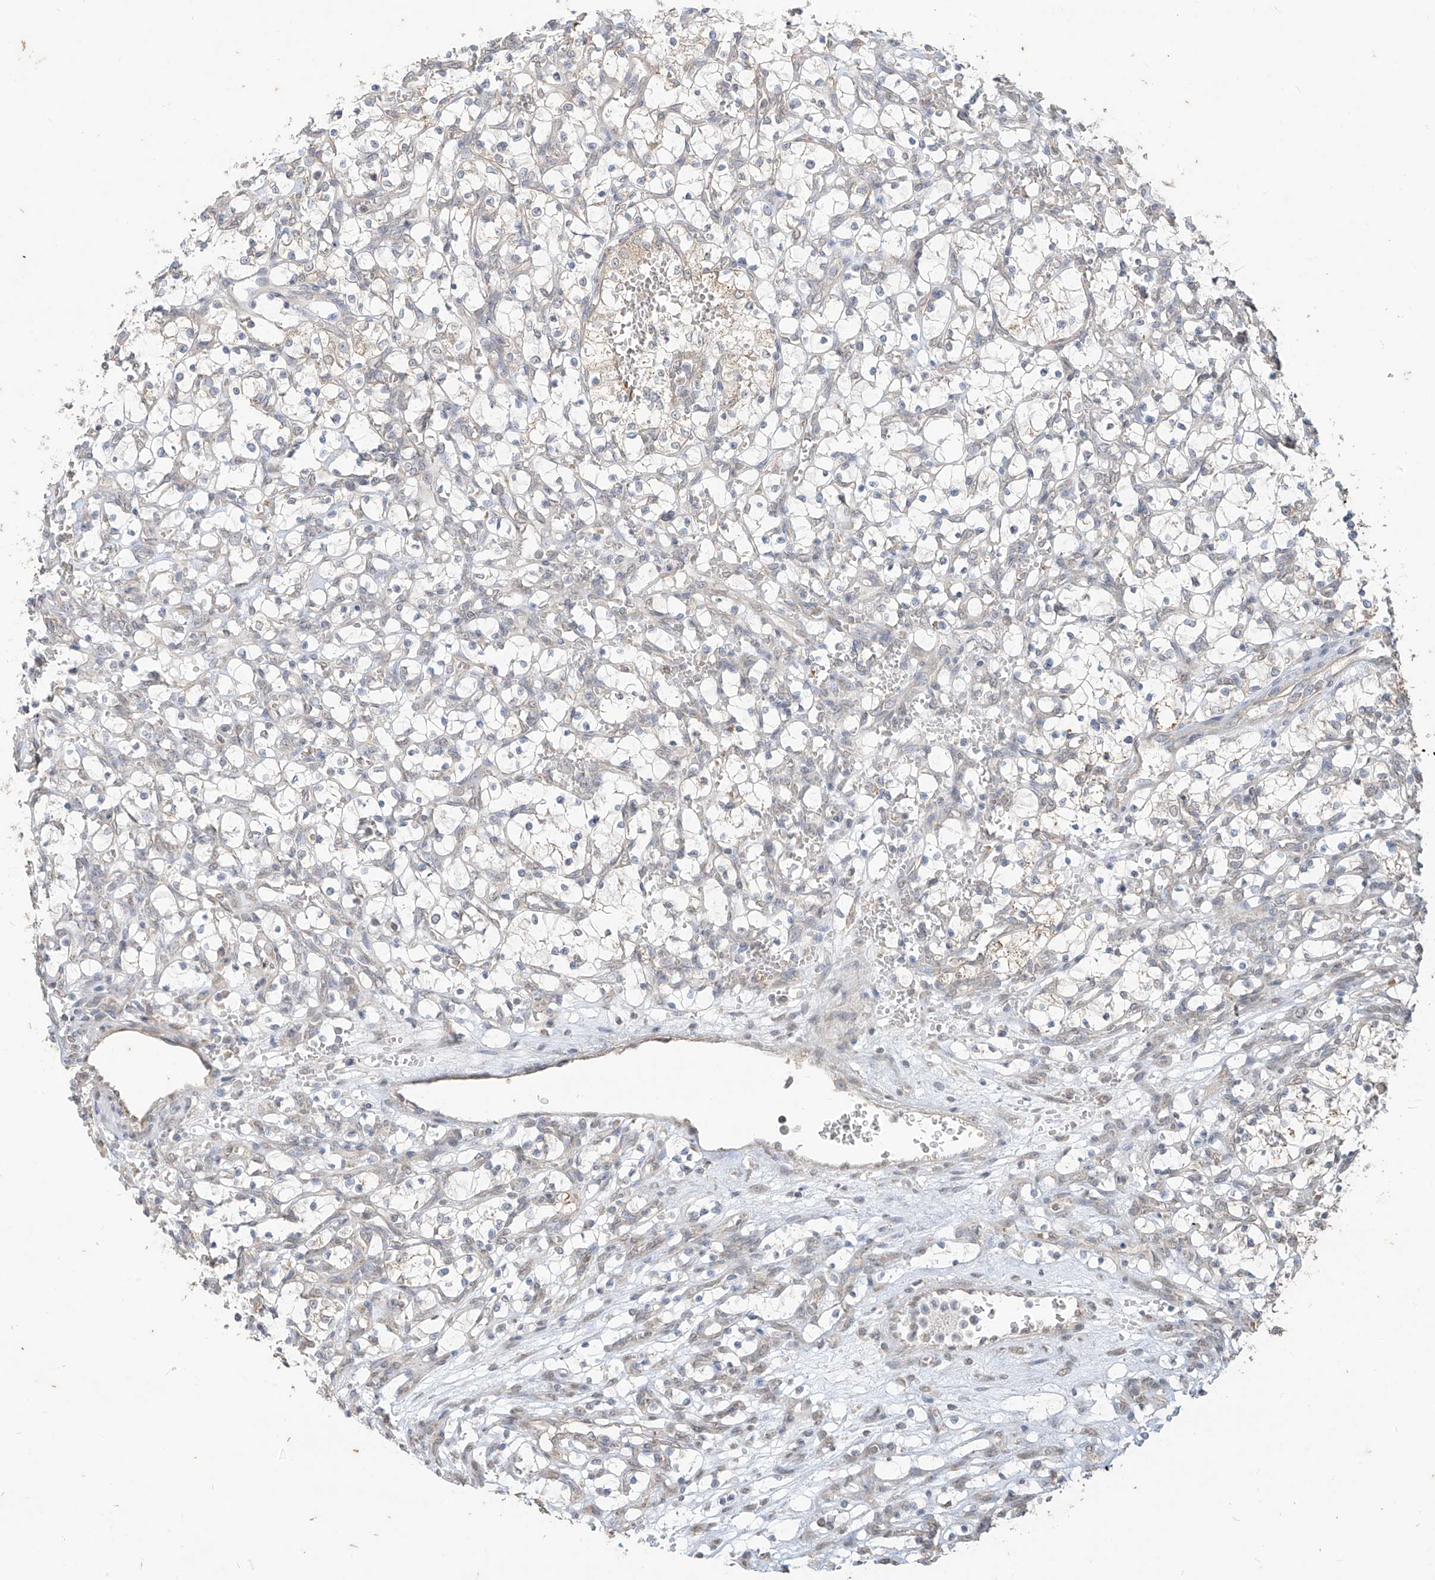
{"staining": {"intensity": "negative", "quantity": "none", "location": "none"}, "tissue": "renal cancer", "cell_type": "Tumor cells", "image_type": "cancer", "snomed": [{"axis": "morphology", "description": "Adenocarcinoma, NOS"}, {"axis": "topography", "description": "Kidney"}], "caption": "There is no significant expression in tumor cells of renal cancer.", "gene": "MTUS2", "patient": {"sex": "female", "age": 69}}